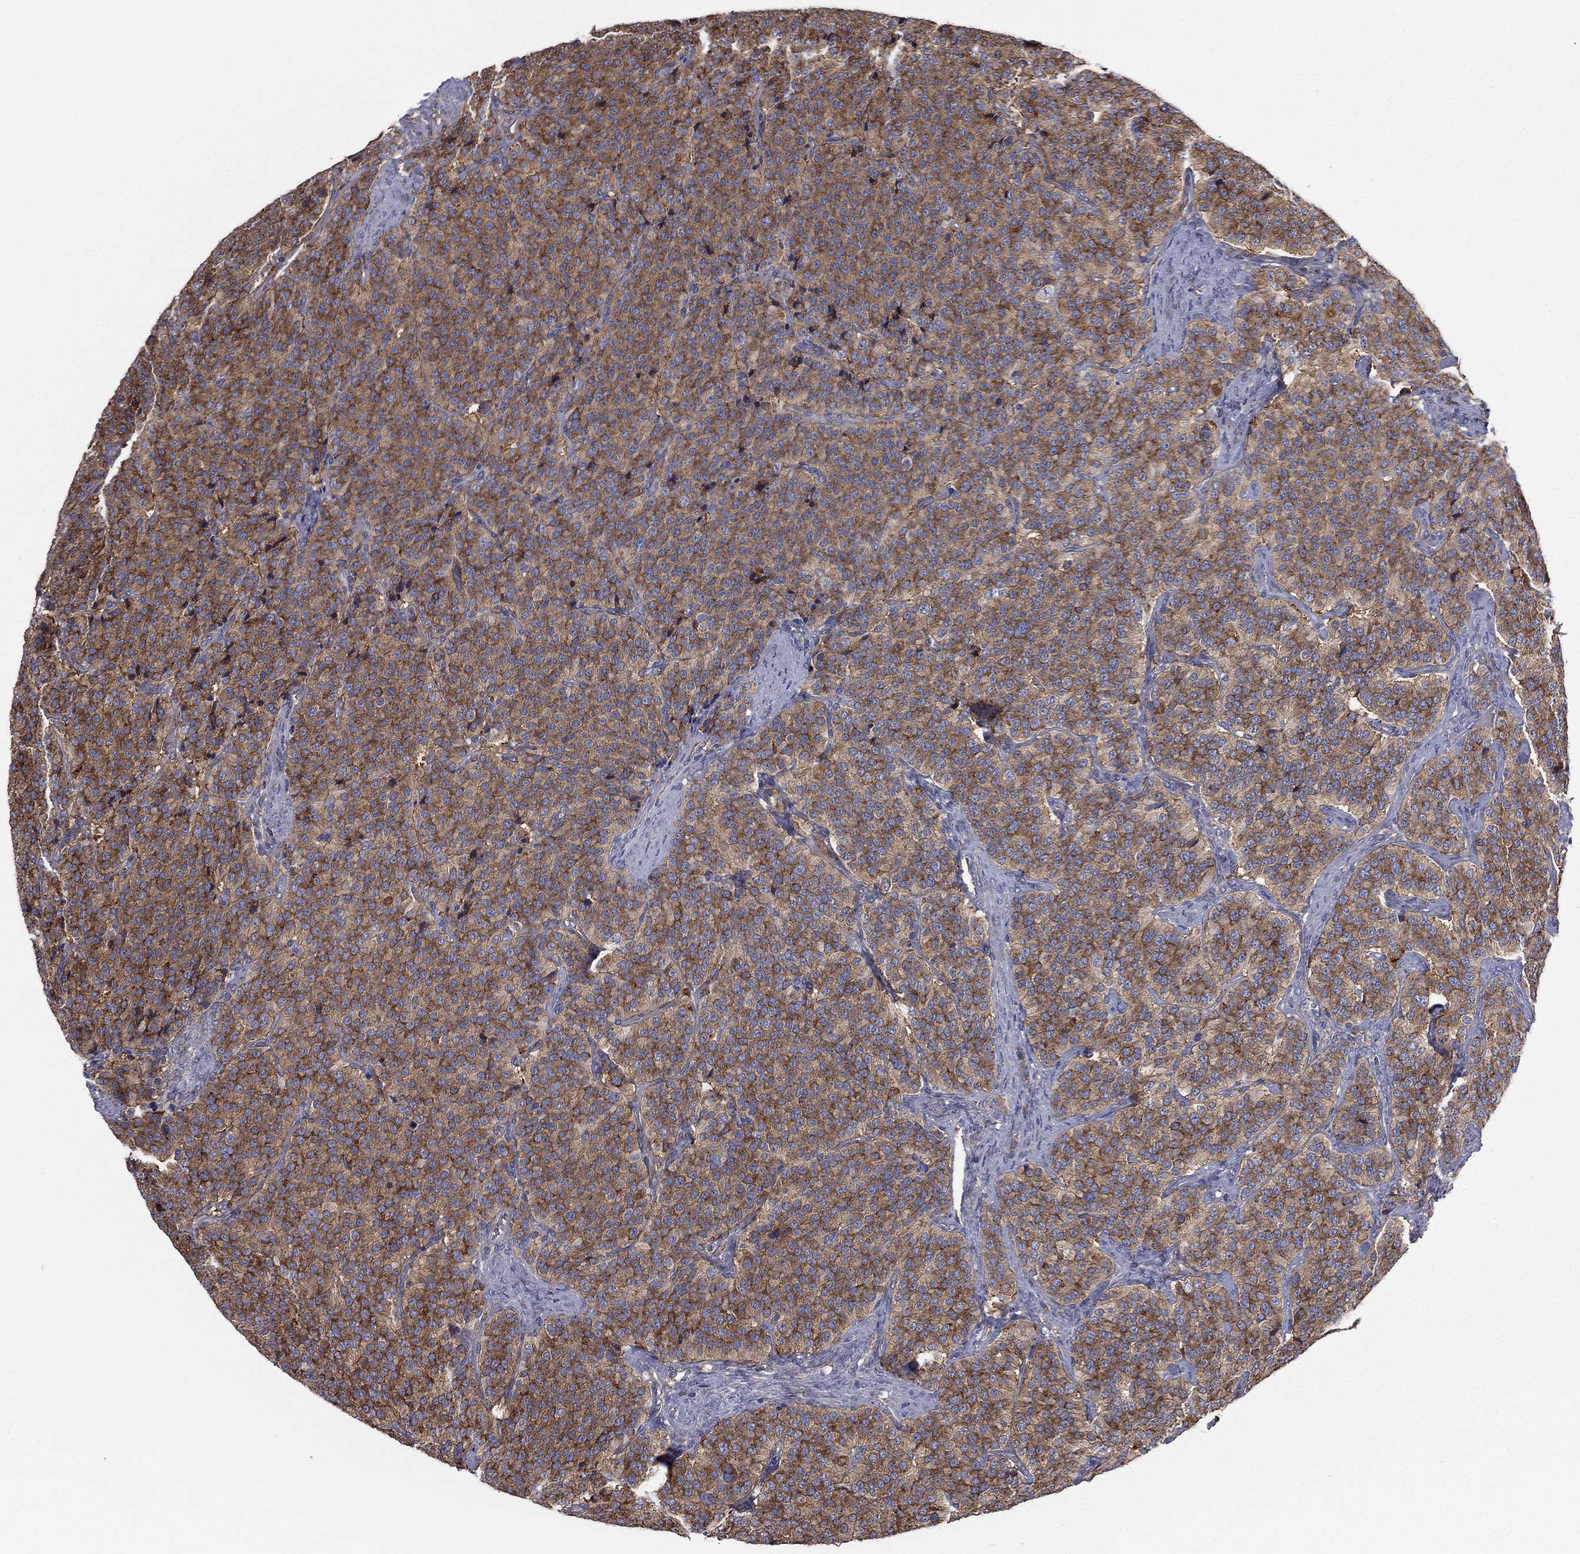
{"staining": {"intensity": "strong", "quantity": ">75%", "location": "cytoplasmic/membranous"}, "tissue": "carcinoid", "cell_type": "Tumor cells", "image_type": "cancer", "snomed": [{"axis": "morphology", "description": "Carcinoid, malignant, NOS"}, {"axis": "topography", "description": "Small intestine"}], "caption": "Malignant carcinoid tissue exhibits strong cytoplasmic/membranous expression in about >75% of tumor cells, visualized by immunohistochemistry. Immunohistochemistry (ihc) stains the protein in brown and the nuclei are stained blue.", "gene": "FARSA", "patient": {"sex": "female", "age": 58}}